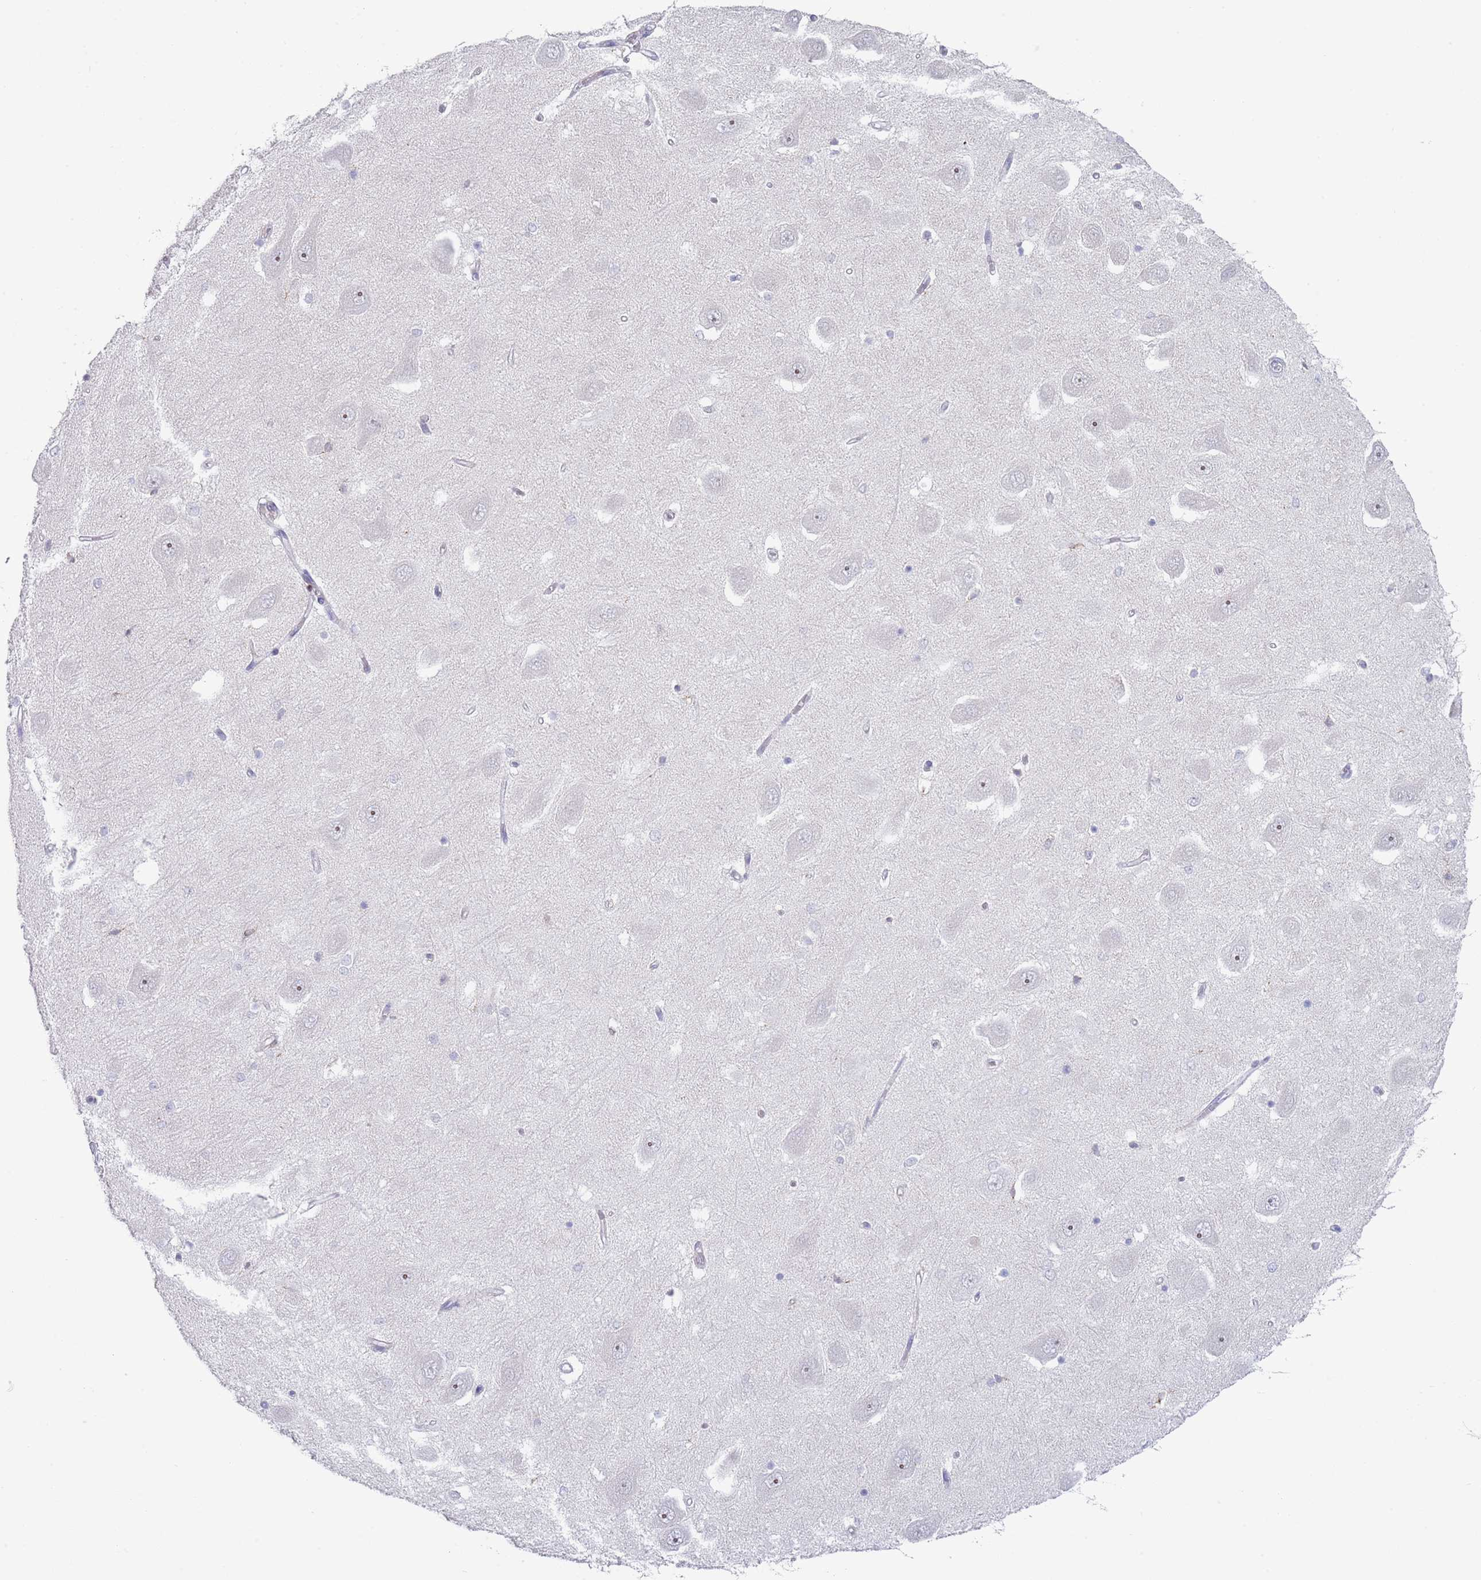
{"staining": {"intensity": "negative", "quantity": "none", "location": "none"}, "tissue": "hippocampus", "cell_type": "Glial cells", "image_type": "normal", "snomed": [{"axis": "morphology", "description": "Normal tissue, NOS"}, {"axis": "topography", "description": "Hippocampus"}], "caption": "An immunohistochemistry (IHC) histopathology image of normal hippocampus is shown. There is no staining in glial cells of hippocampus. Brightfield microscopy of IHC stained with DAB (brown) and hematoxylin (blue), captured at high magnification.", "gene": "LPXN", "patient": {"sex": "male", "age": 45}}